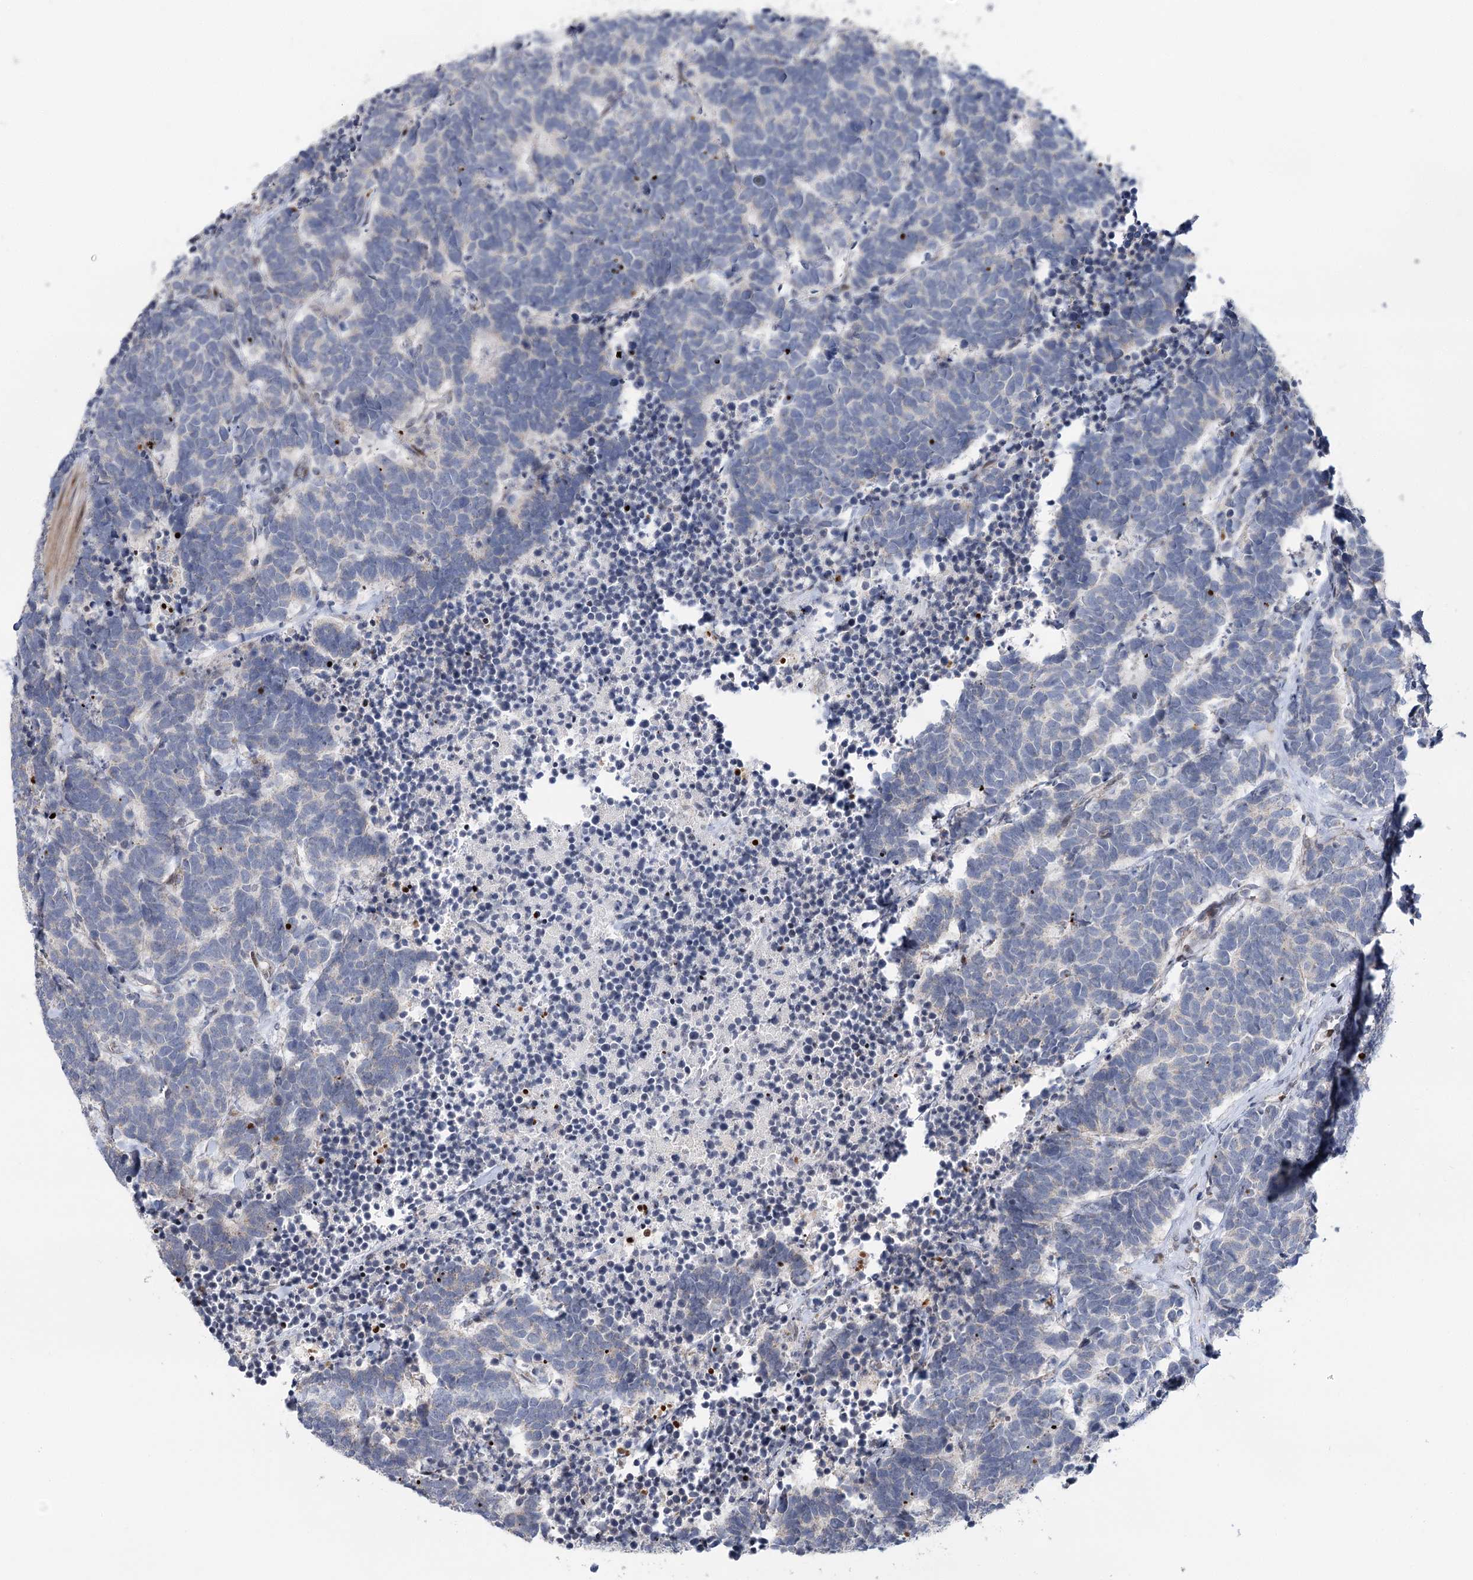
{"staining": {"intensity": "negative", "quantity": "none", "location": "none"}, "tissue": "carcinoid", "cell_type": "Tumor cells", "image_type": "cancer", "snomed": [{"axis": "morphology", "description": "Carcinoma, NOS"}, {"axis": "morphology", "description": "Carcinoid, malignant, NOS"}, {"axis": "topography", "description": "Urinary bladder"}], "caption": "A histopathology image of human malignant carcinoid is negative for staining in tumor cells.", "gene": "PTGR1", "patient": {"sex": "male", "age": 57}}